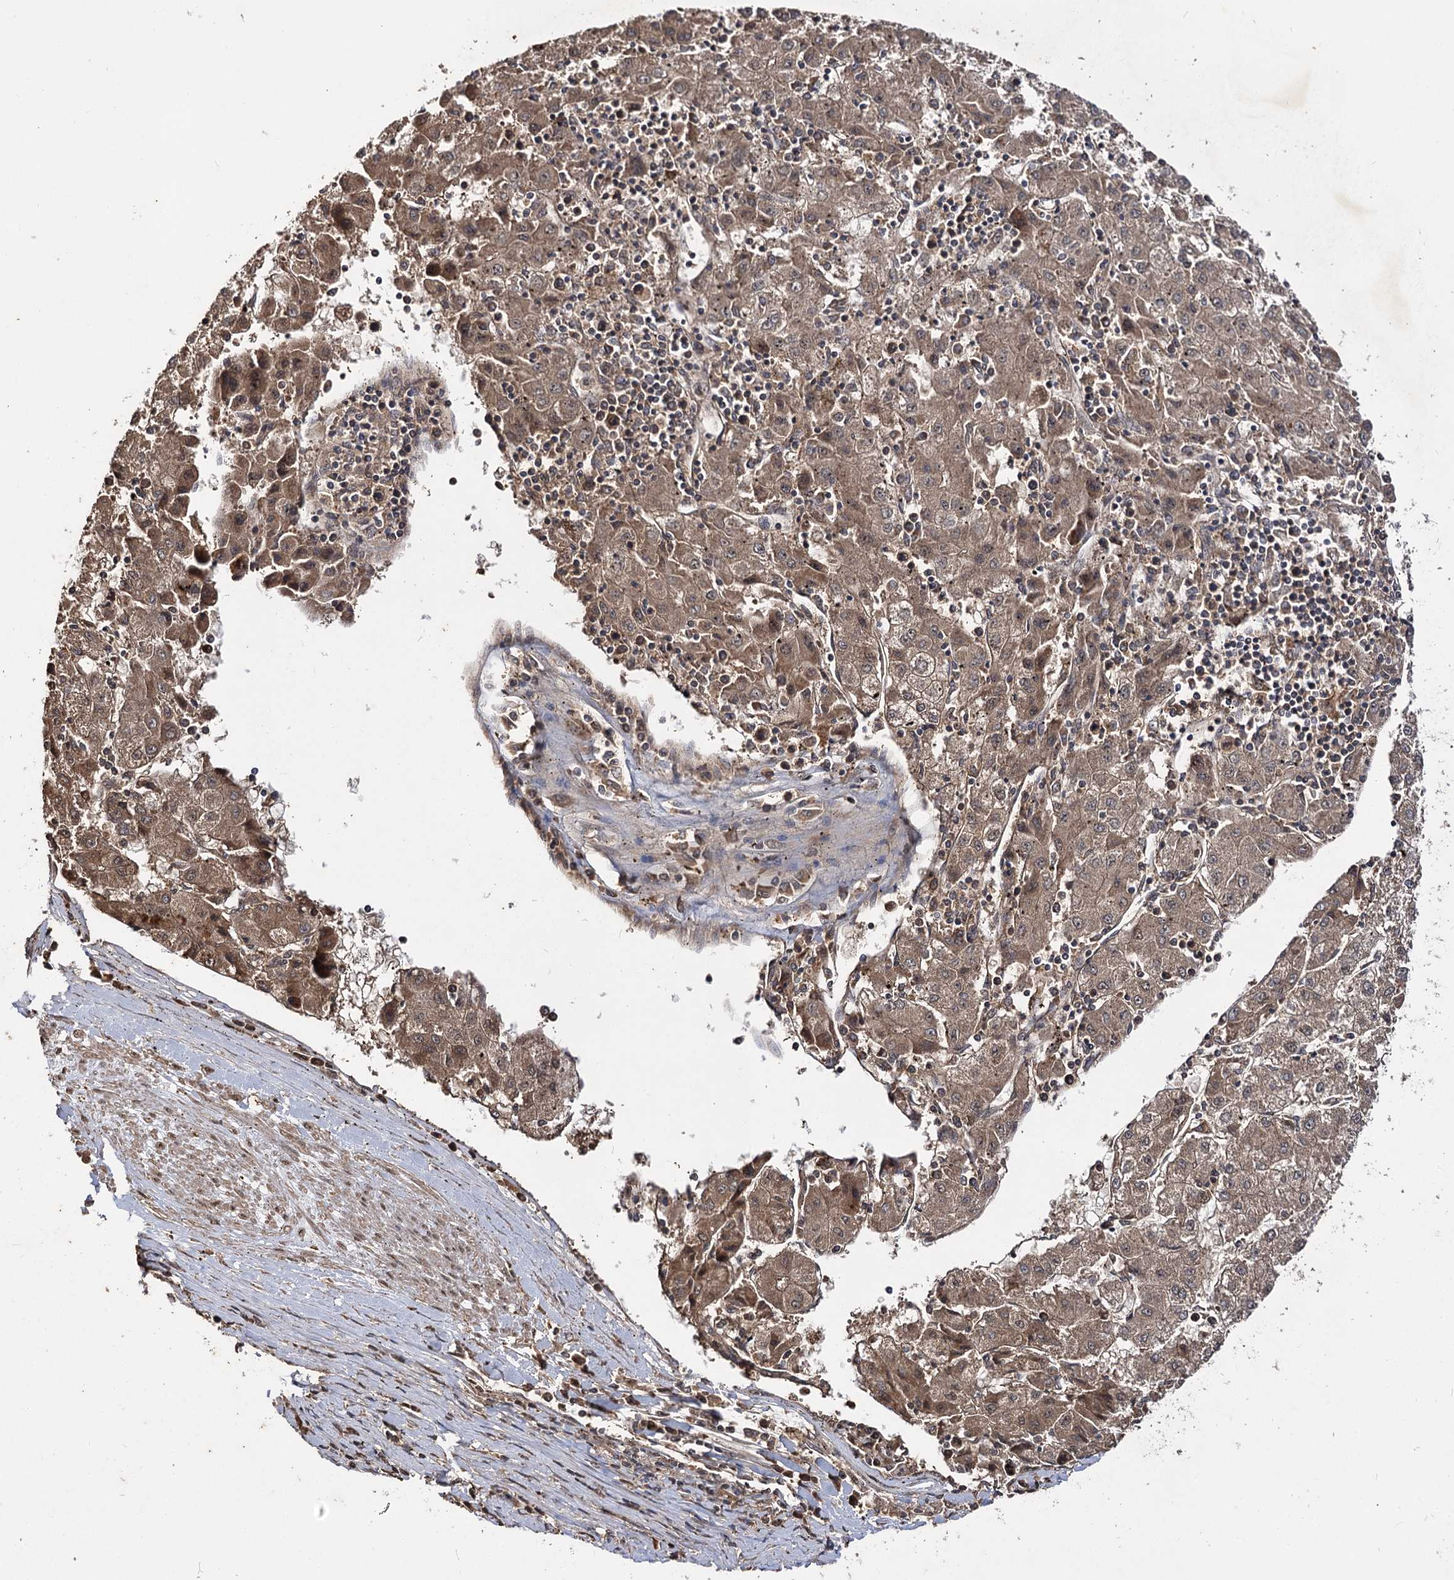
{"staining": {"intensity": "moderate", "quantity": ">75%", "location": "cytoplasmic/membranous"}, "tissue": "liver cancer", "cell_type": "Tumor cells", "image_type": "cancer", "snomed": [{"axis": "morphology", "description": "Carcinoma, Hepatocellular, NOS"}, {"axis": "topography", "description": "Liver"}], "caption": "Liver cancer stained with a protein marker demonstrates moderate staining in tumor cells.", "gene": "ARL13A", "patient": {"sex": "male", "age": 72}}